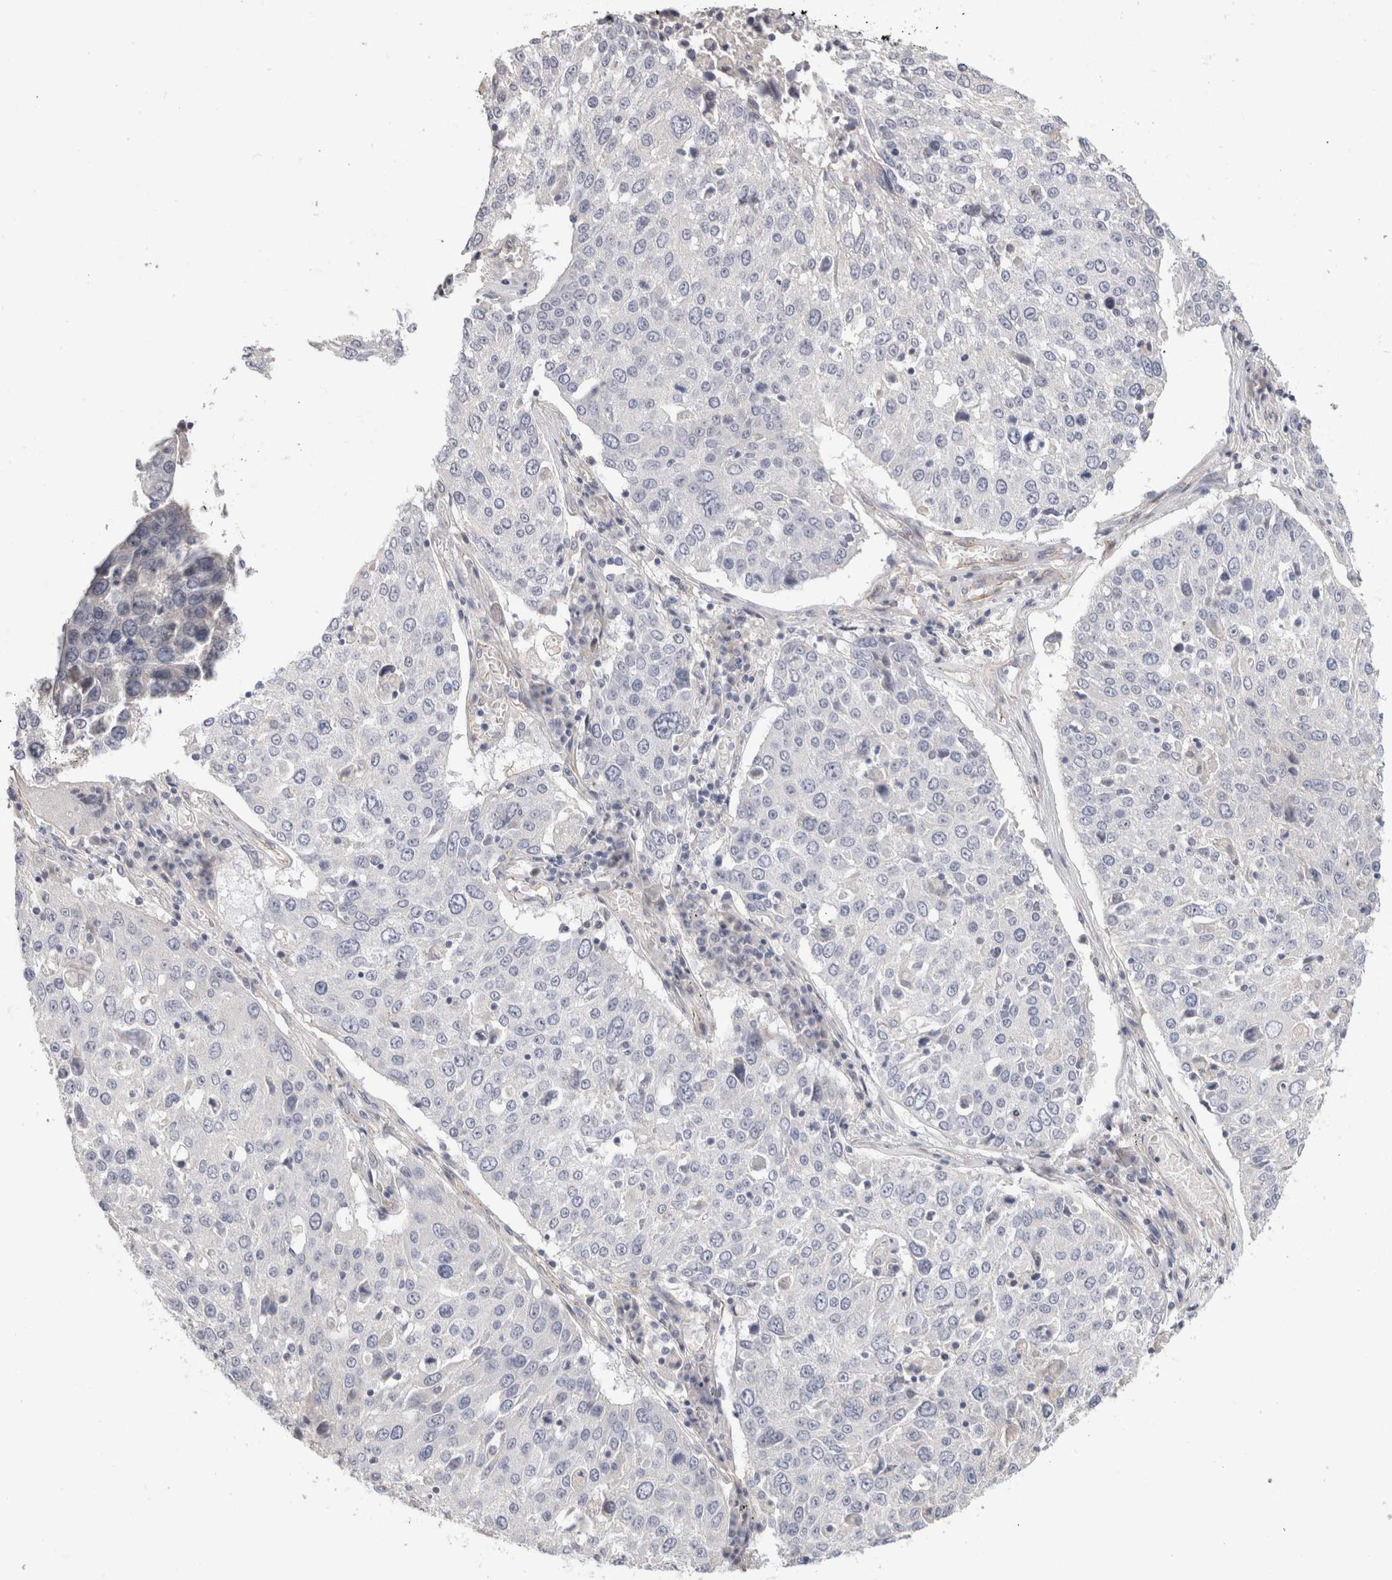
{"staining": {"intensity": "negative", "quantity": "none", "location": "none"}, "tissue": "lung cancer", "cell_type": "Tumor cells", "image_type": "cancer", "snomed": [{"axis": "morphology", "description": "Squamous cell carcinoma, NOS"}, {"axis": "topography", "description": "Lung"}], "caption": "Tumor cells show no significant expression in lung squamous cell carcinoma.", "gene": "AFP", "patient": {"sex": "male", "age": 65}}